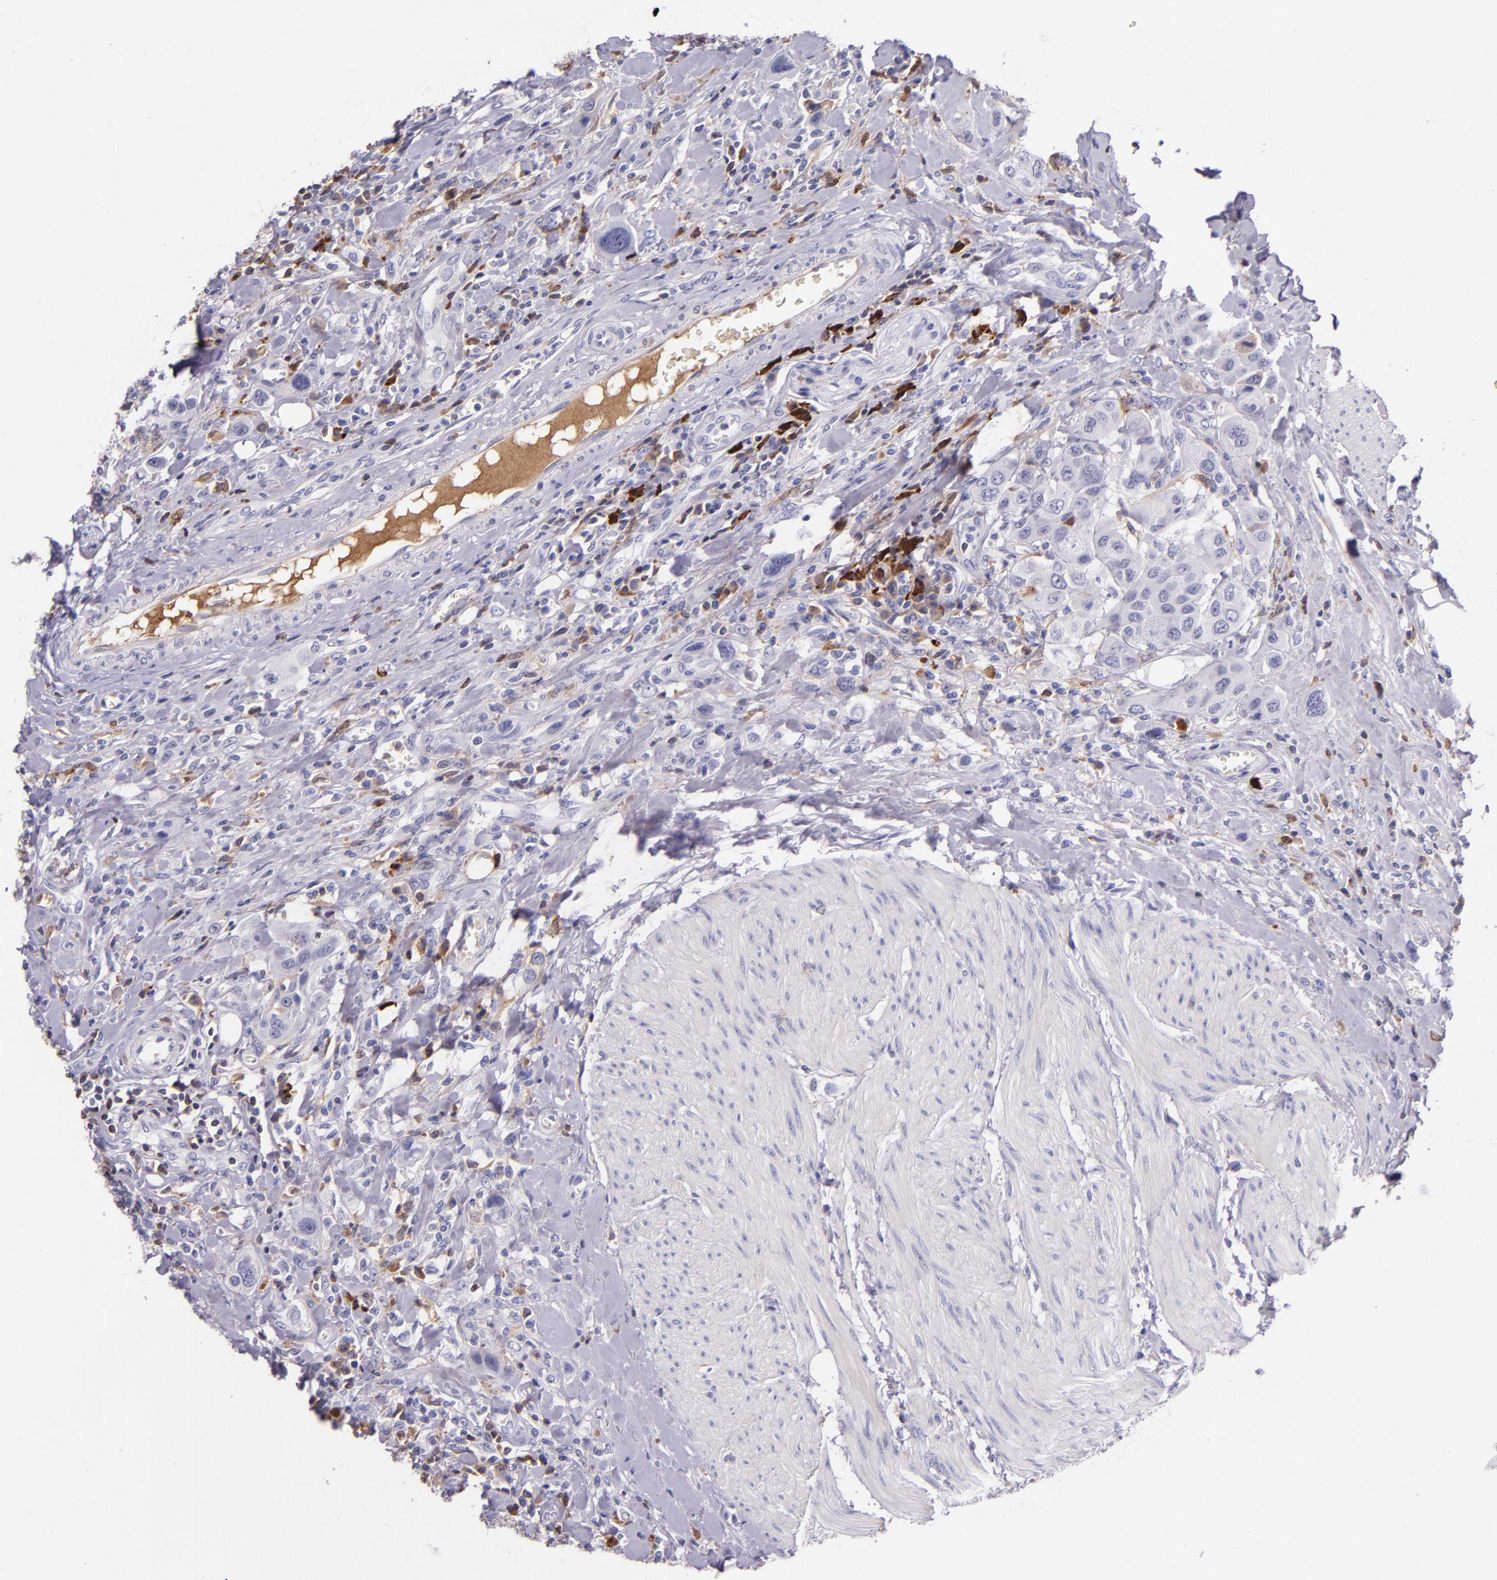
{"staining": {"intensity": "negative", "quantity": "none", "location": "none"}, "tissue": "urothelial cancer", "cell_type": "Tumor cells", "image_type": "cancer", "snomed": [{"axis": "morphology", "description": "Urothelial carcinoma, High grade"}, {"axis": "topography", "description": "Urinary bladder"}], "caption": "The micrograph exhibits no significant expression in tumor cells of urothelial carcinoma (high-grade).", "gene": "KNG1", "patient": {"sex": "male", "age": 50}}